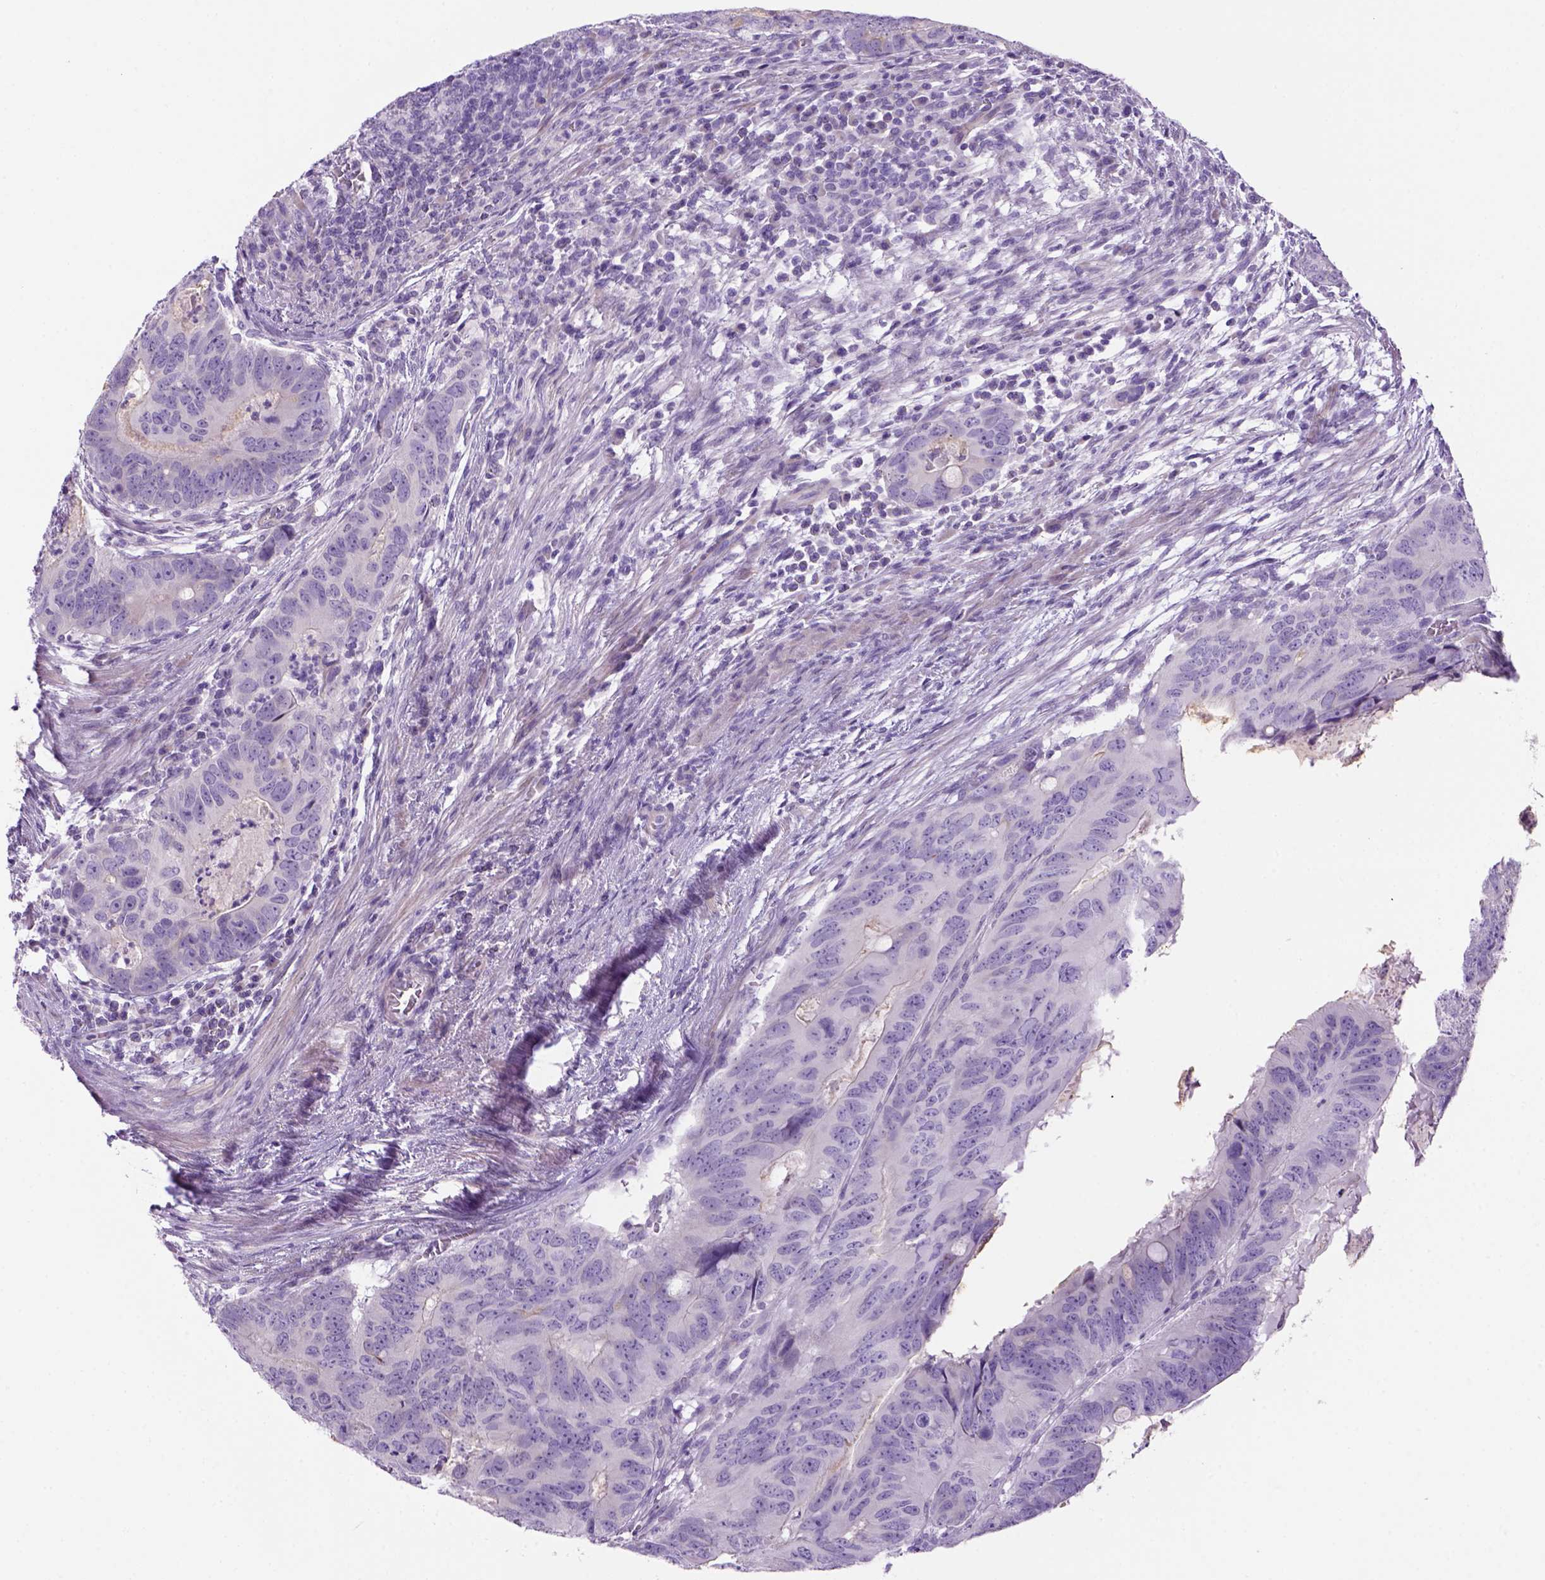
{"staining": {"intensity": "negative", "quantity": "none", "location": "none"}, "tissue": "colorectal cancer", "cell_type": "Tumor cells", "image_type": "cancer", "snomed": [{"axis": "morphology", "description": "Adenocarcinoma, NOS"}, {"axis": "topography", "description": "Colon"}], "caption": "The immunohistochemistry (IHC) micrograph has no significant positivity in tumor cells of colorectal cancer tissue.", "gene": "DNAH11", "patient": {"sex": "male", "age": 79}}